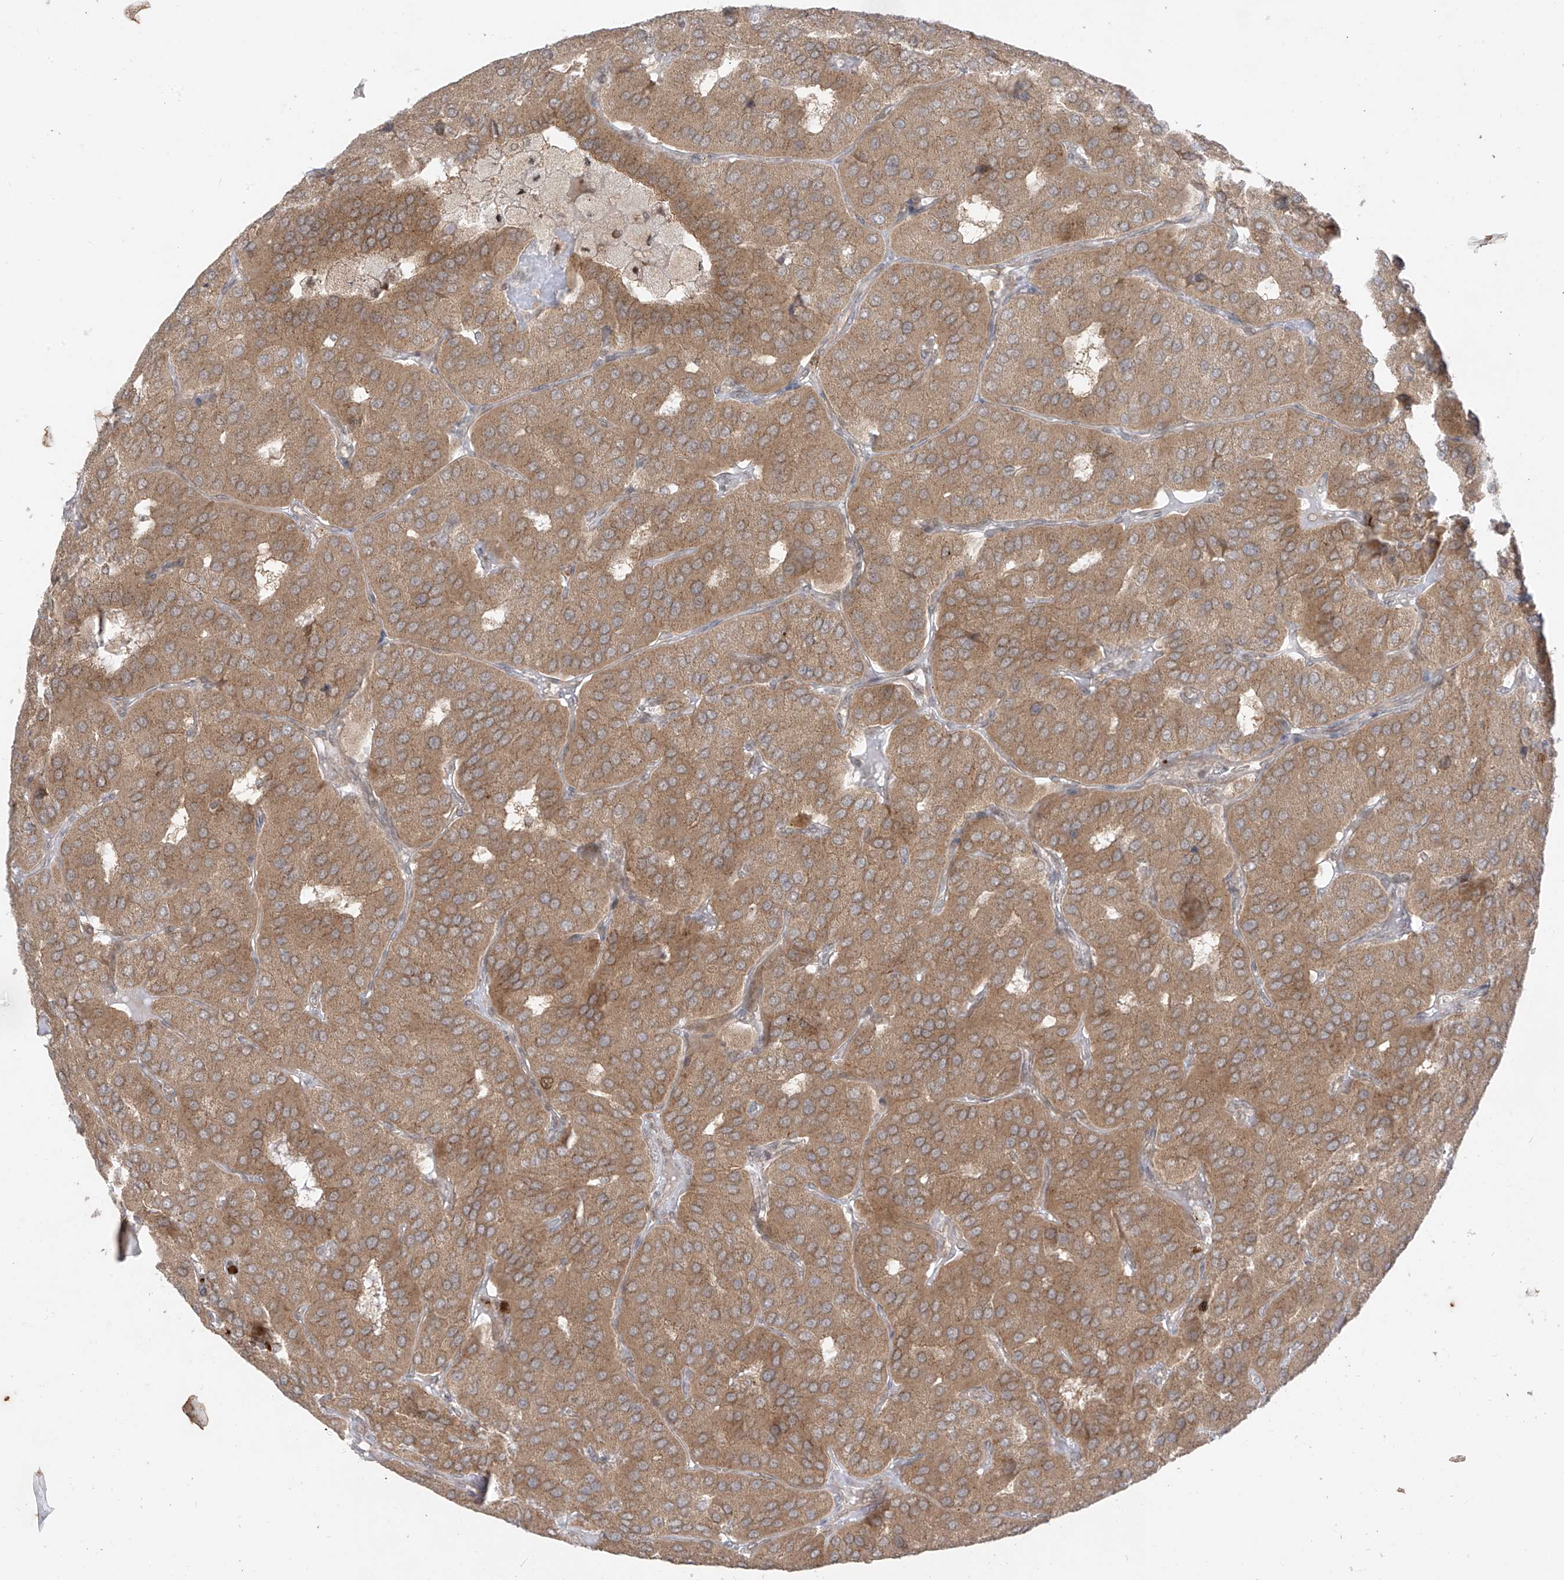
{"staining": {"intensity": "moderate", "quantity": ">75%", "location": "cytoplasmic/membranous"}, "tissue": "parathyroid gland", "cell_type": "Glandular cells", "image_type": "normal", "snomed": [{"axis": "morphology", "description": "Normal tissue, NOS"}, {"axis": "morphology", "description": "Adenoma, NOS"}, {"axis": "topography", "description": "Parathyroid gland"}], "caption": "The photomicrograph displays staining of normal parathyroid gland, revealing moderate cytoplasmic/membranous protein expression (brown color) within glandular cells.", "gene": "PDE11A", "patient": {"sex": "female", "age": 86}}